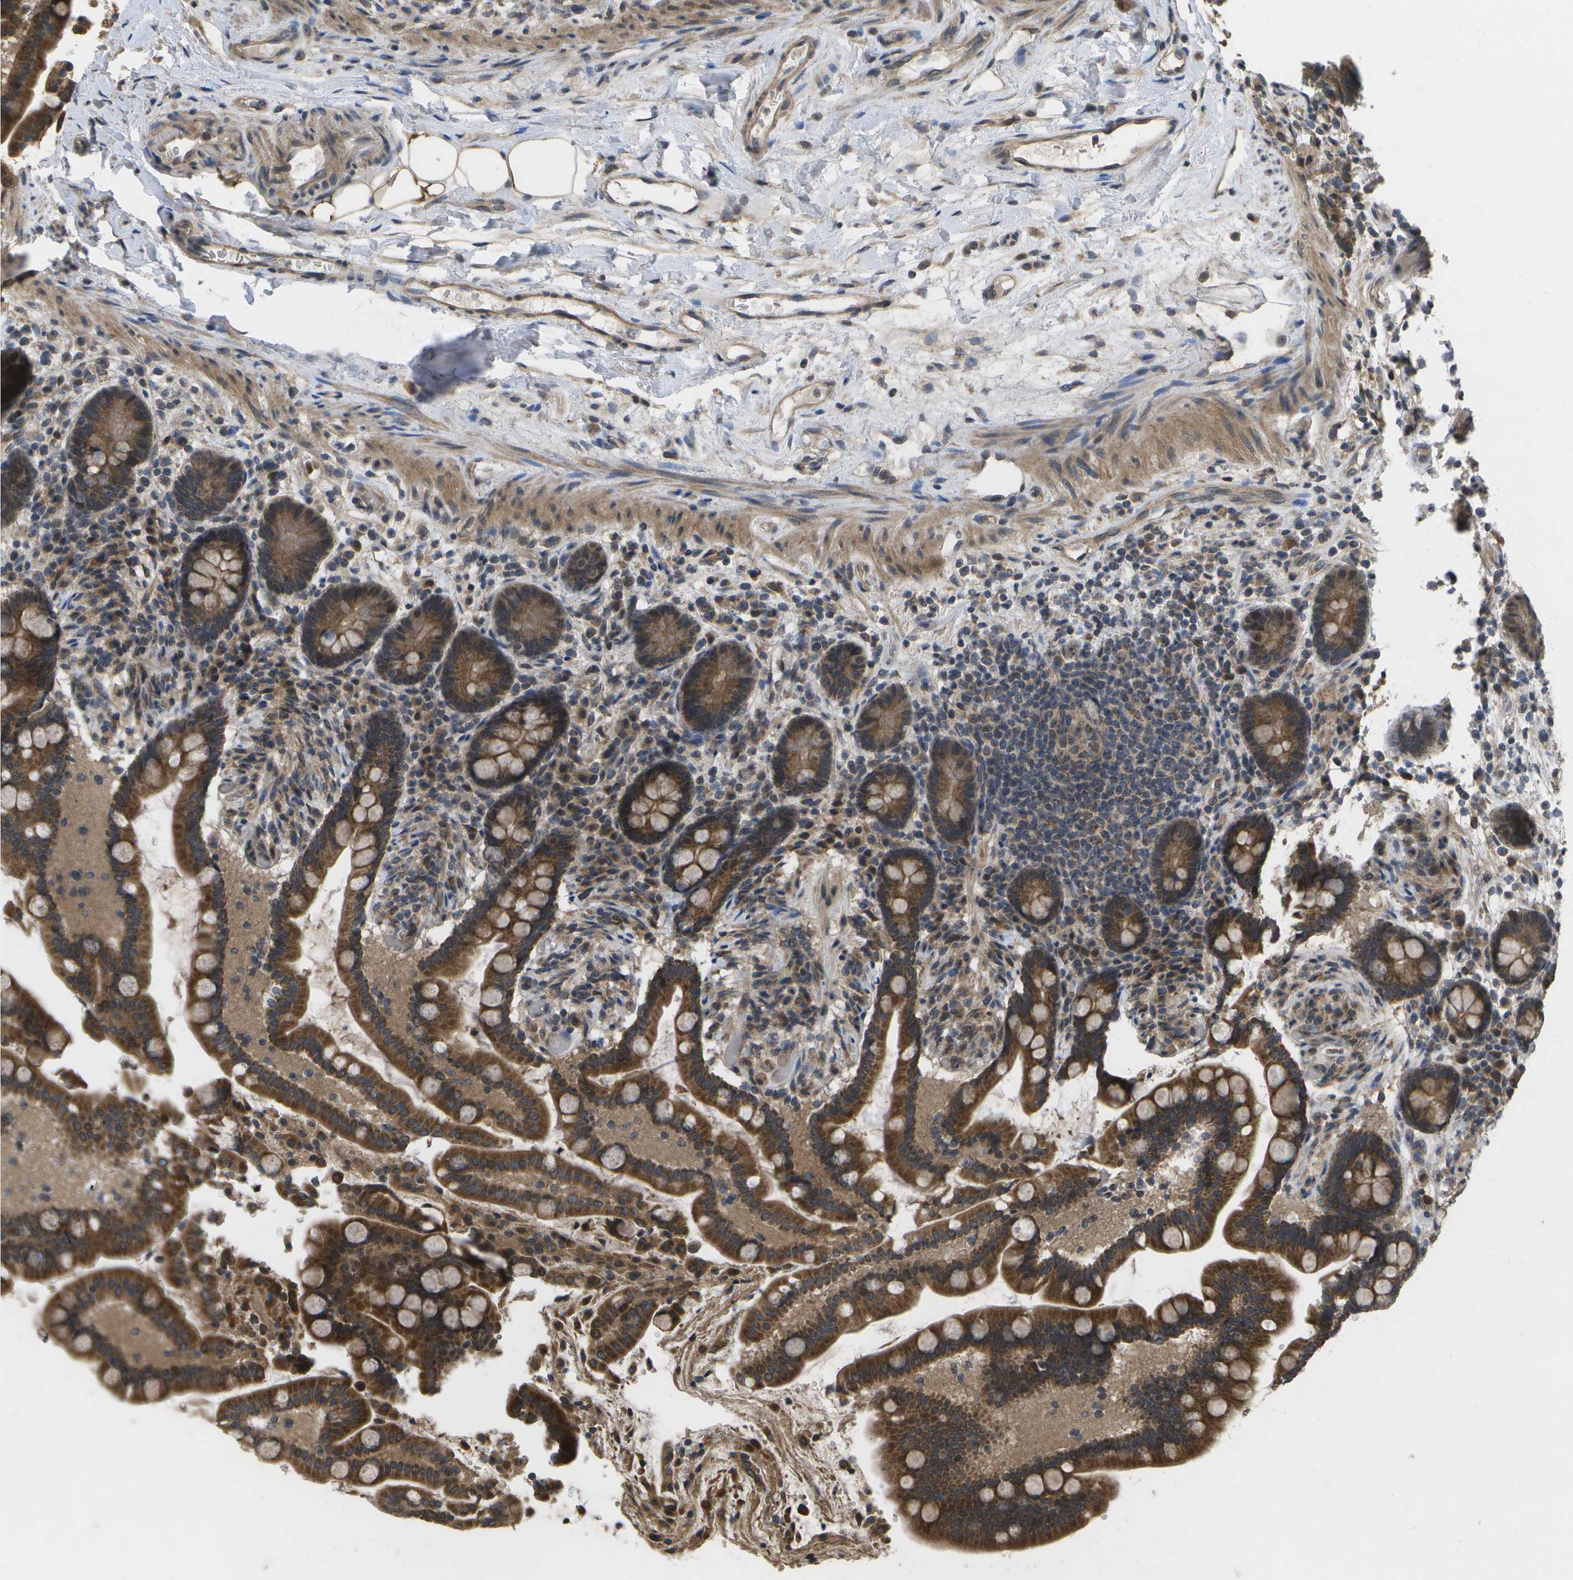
{"staining": {"intensity": "moderate", "quantity": ">75%", "location": "cytoplasmic/membranous"}, "tissue": "colon", "cell_type": "Endothelial cells", "image_type": "normal", "snomed": [{"axis": "morphology", "description": "Normal tissue, NOS"}, {"axis": "topography", "description": "Colon"}], "caption": "This is a histology image of immunohistochemistry (IHC) staining of unremarkable colon, which shows moderate staining in the cytoplasmic/membranous of endothelial cells.", "gene": "ALAS1", "patient": {"sex": "male", "age": 73}}